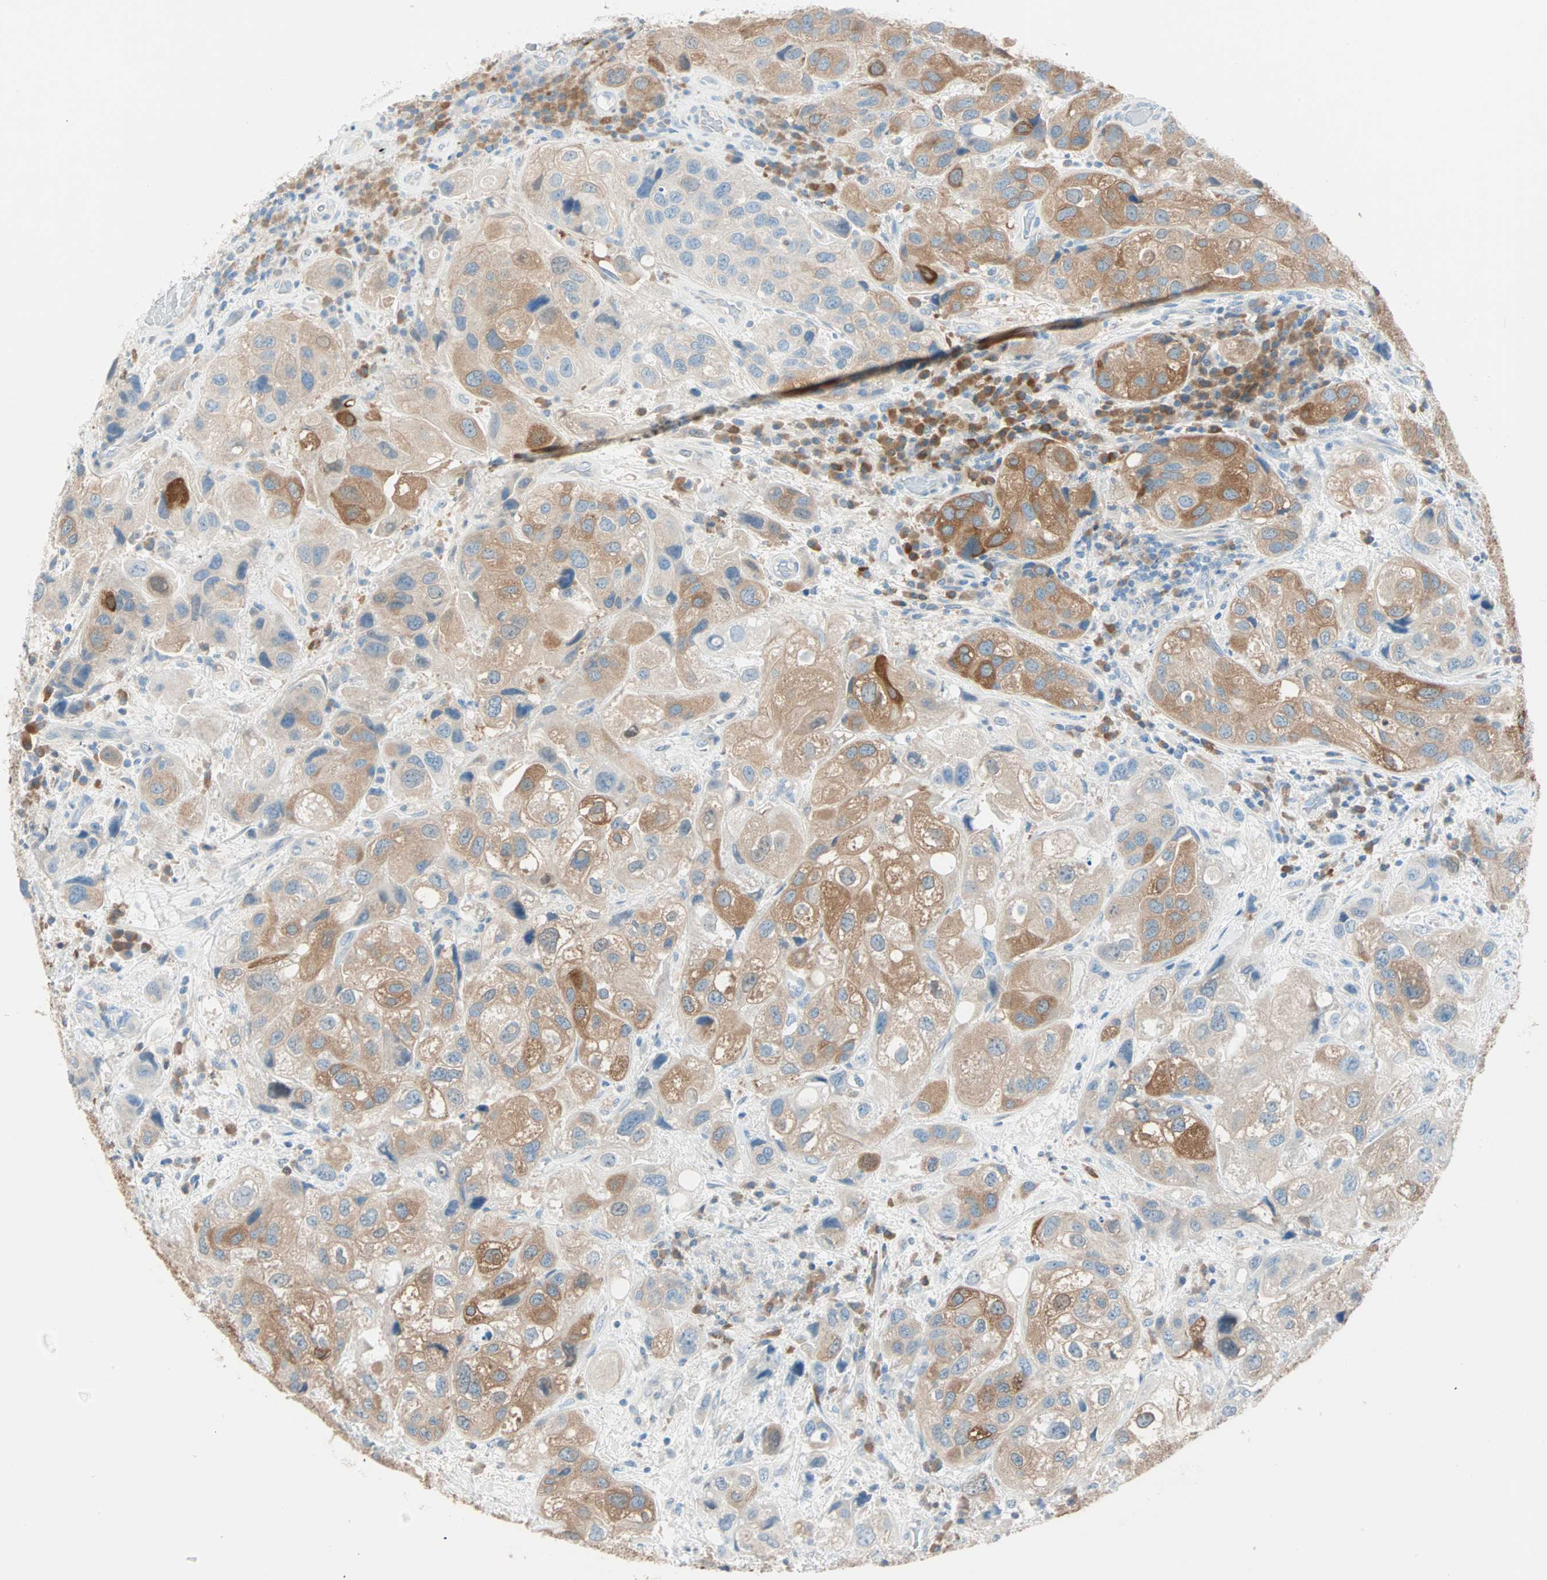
{"staining": {"intensity": "moderate", "quantity": ">75%", "location": "cytoplasmic/membranous"}, "tissue": "urothelial cancer", "cell_type": "Tumor cells", "image_type": "cancer", "snomed": [{"axis": "morphology", "description": "Urothelial carcinoma, High grade"}, {"axis": "topography", "description": "Urinary bladder"}], "caption": "A micrograph of human high-grade urothelial carcinoma stained for a protein reveals moderate cytoplasmic/membranous brown staining in tumor cells.", "gene": "ATF6", "patient": {"sex": "female", "age": 64}}